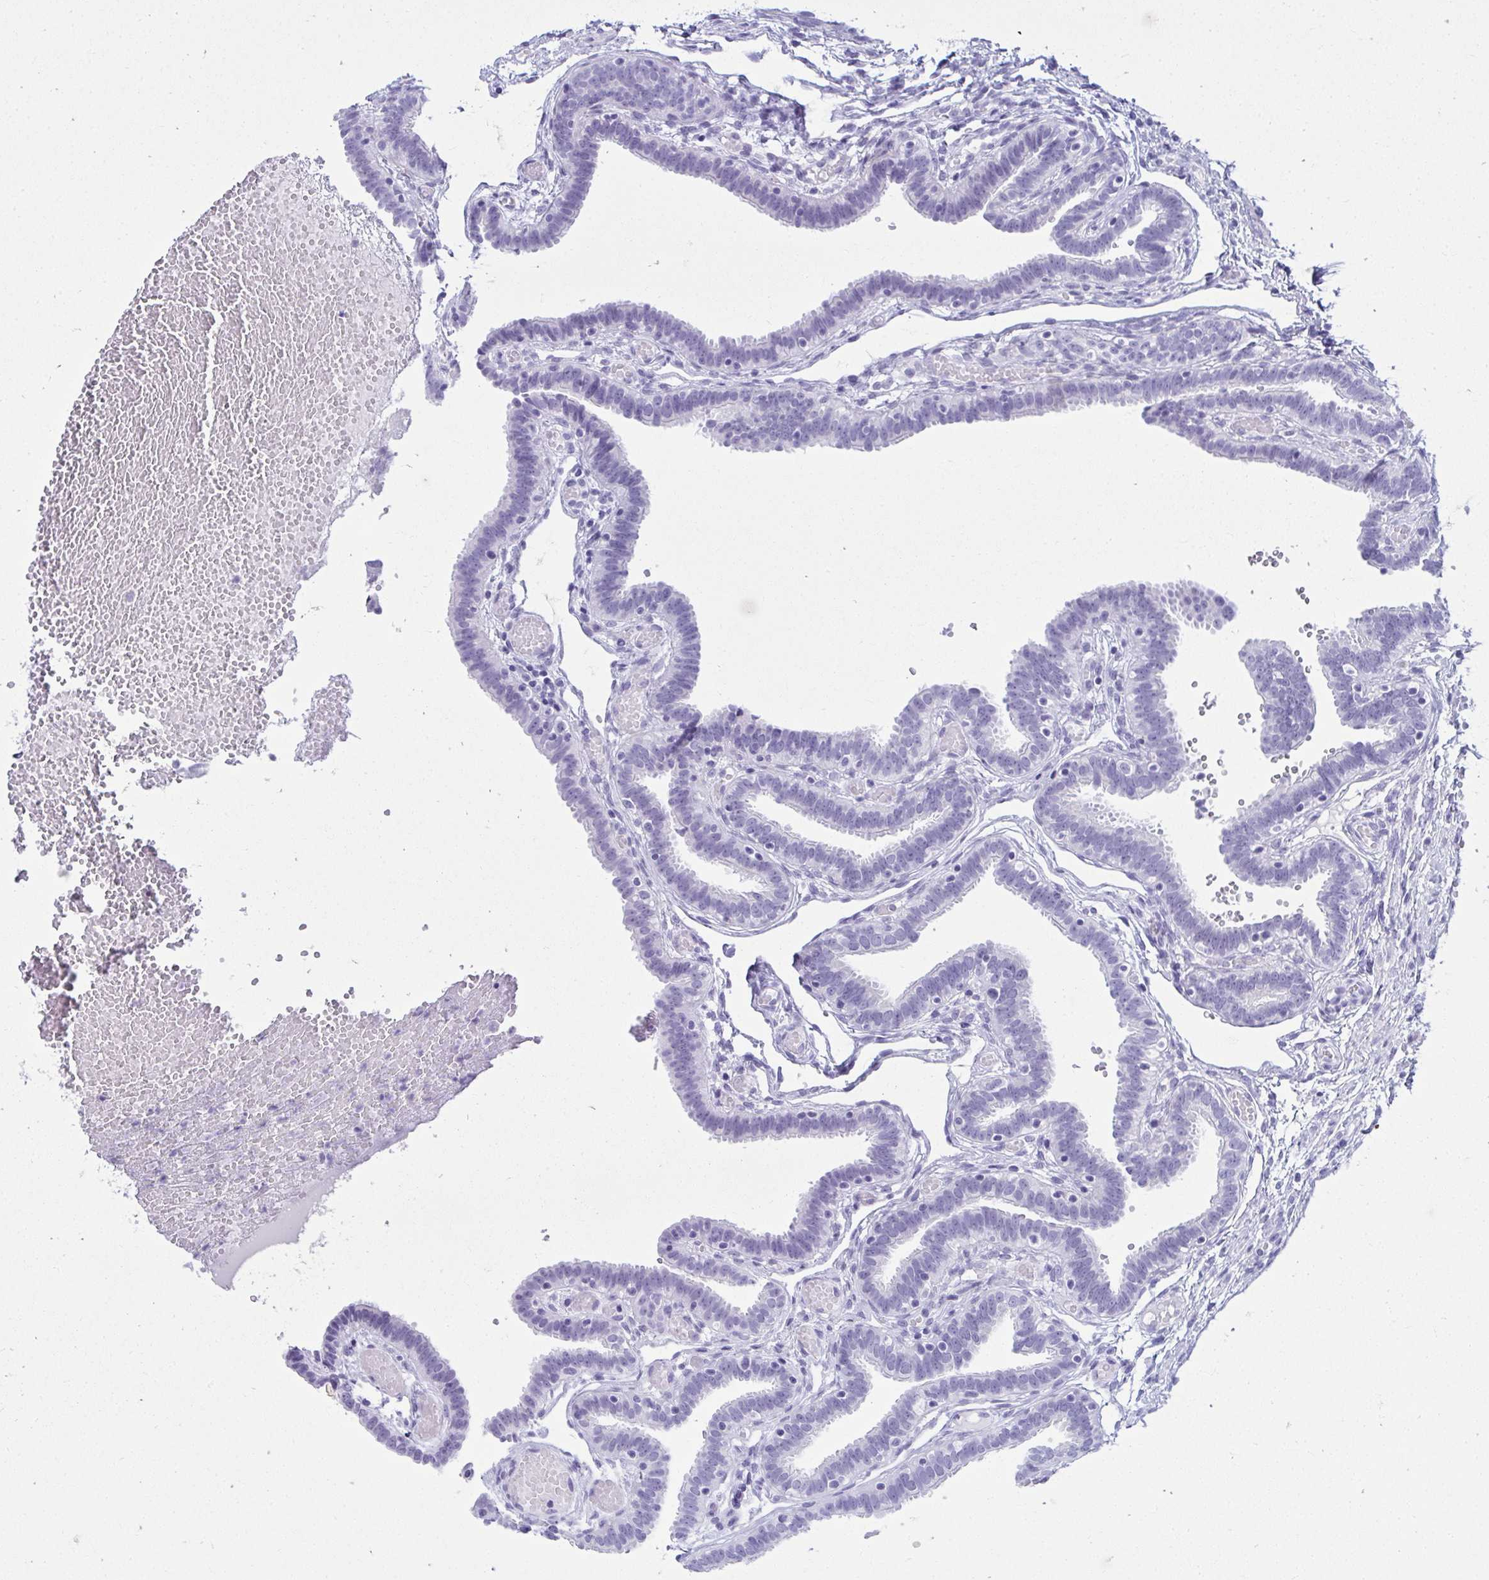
{"staining": {"intensity": "negative", "quantity": "none", "location": "none"}, "tissue": "fallopian tube", "cell_type": "Glandular cells", "image_type": "normal", "snomed": [{"axis": "morphology", "description": "Normal tissue, NOS"}, {"axis": "topography", "description": "Fallopian tube"}], "caption": "An IHC micrograph of benign fallopian tube is shown. There is no staining in glandular cells of fallopian tube. (Immunohistochemistry (ihc), brightfield microscopy, high magnification).", "gene": "CLGN", "patient": {"sex": "female", "age": 37}}